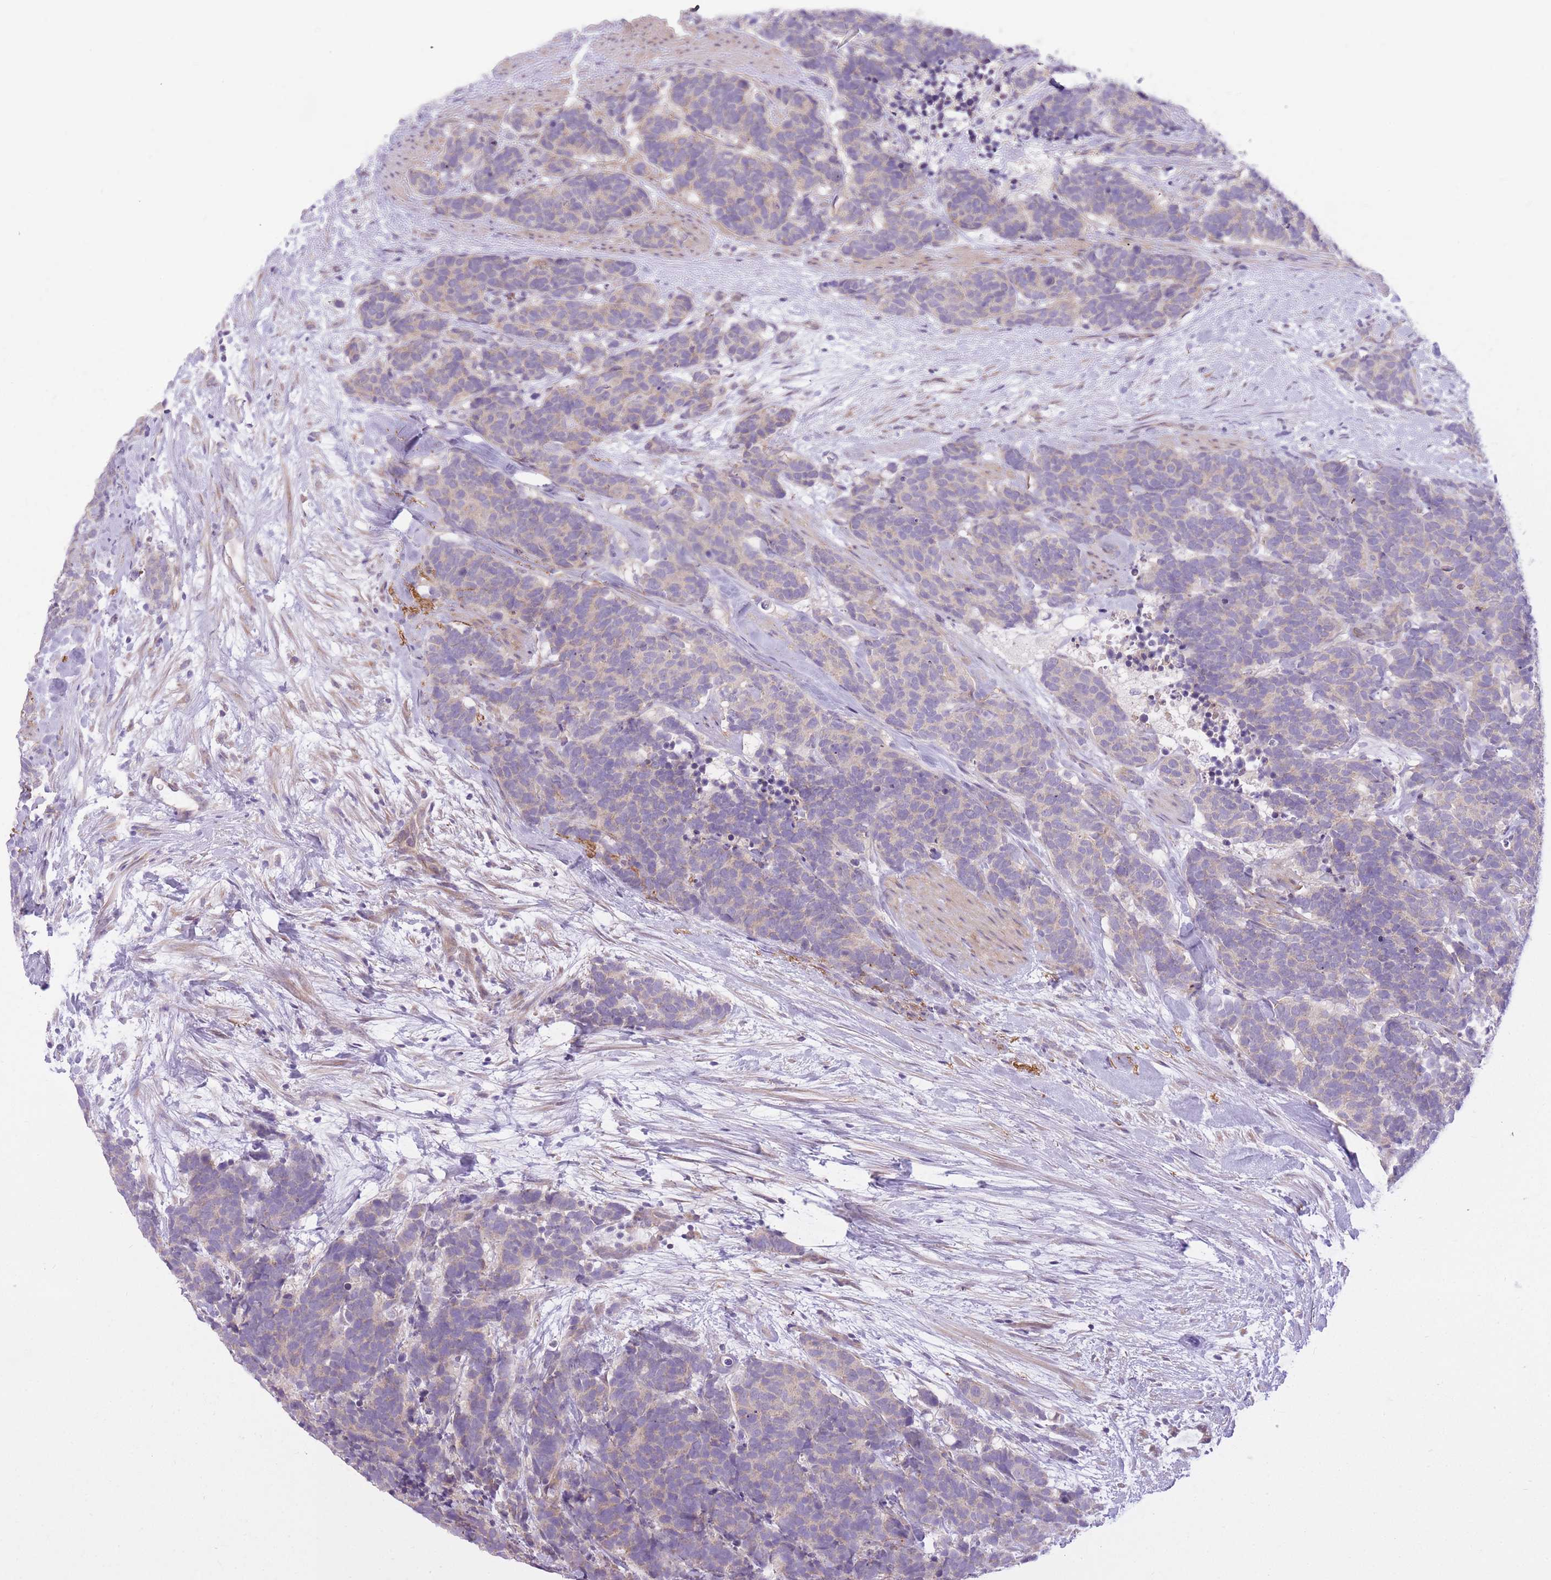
{"staining": {"intensity": "negative", "quantity": "none", "location": "none"}, "tissue": "carcinoid", "cell_type": "Tumor cells", "image_type": "cancer", "snomed": [{"axis": "morphology", "description": "Carcinoma, NOS"}, {"axis": "morphology", "description": "Carcinoid, malignant, NOS"}, {"axis": "topography", "description": "Prostate"}], "caption": "An immunohistochemistry (IHC) micrograph of carcinoid (malignant) is shown. There is no staining in tumor cells of carcinoid (malignant).", "gene": "REV1", "patient": {"sex": "male", "age": 57}}